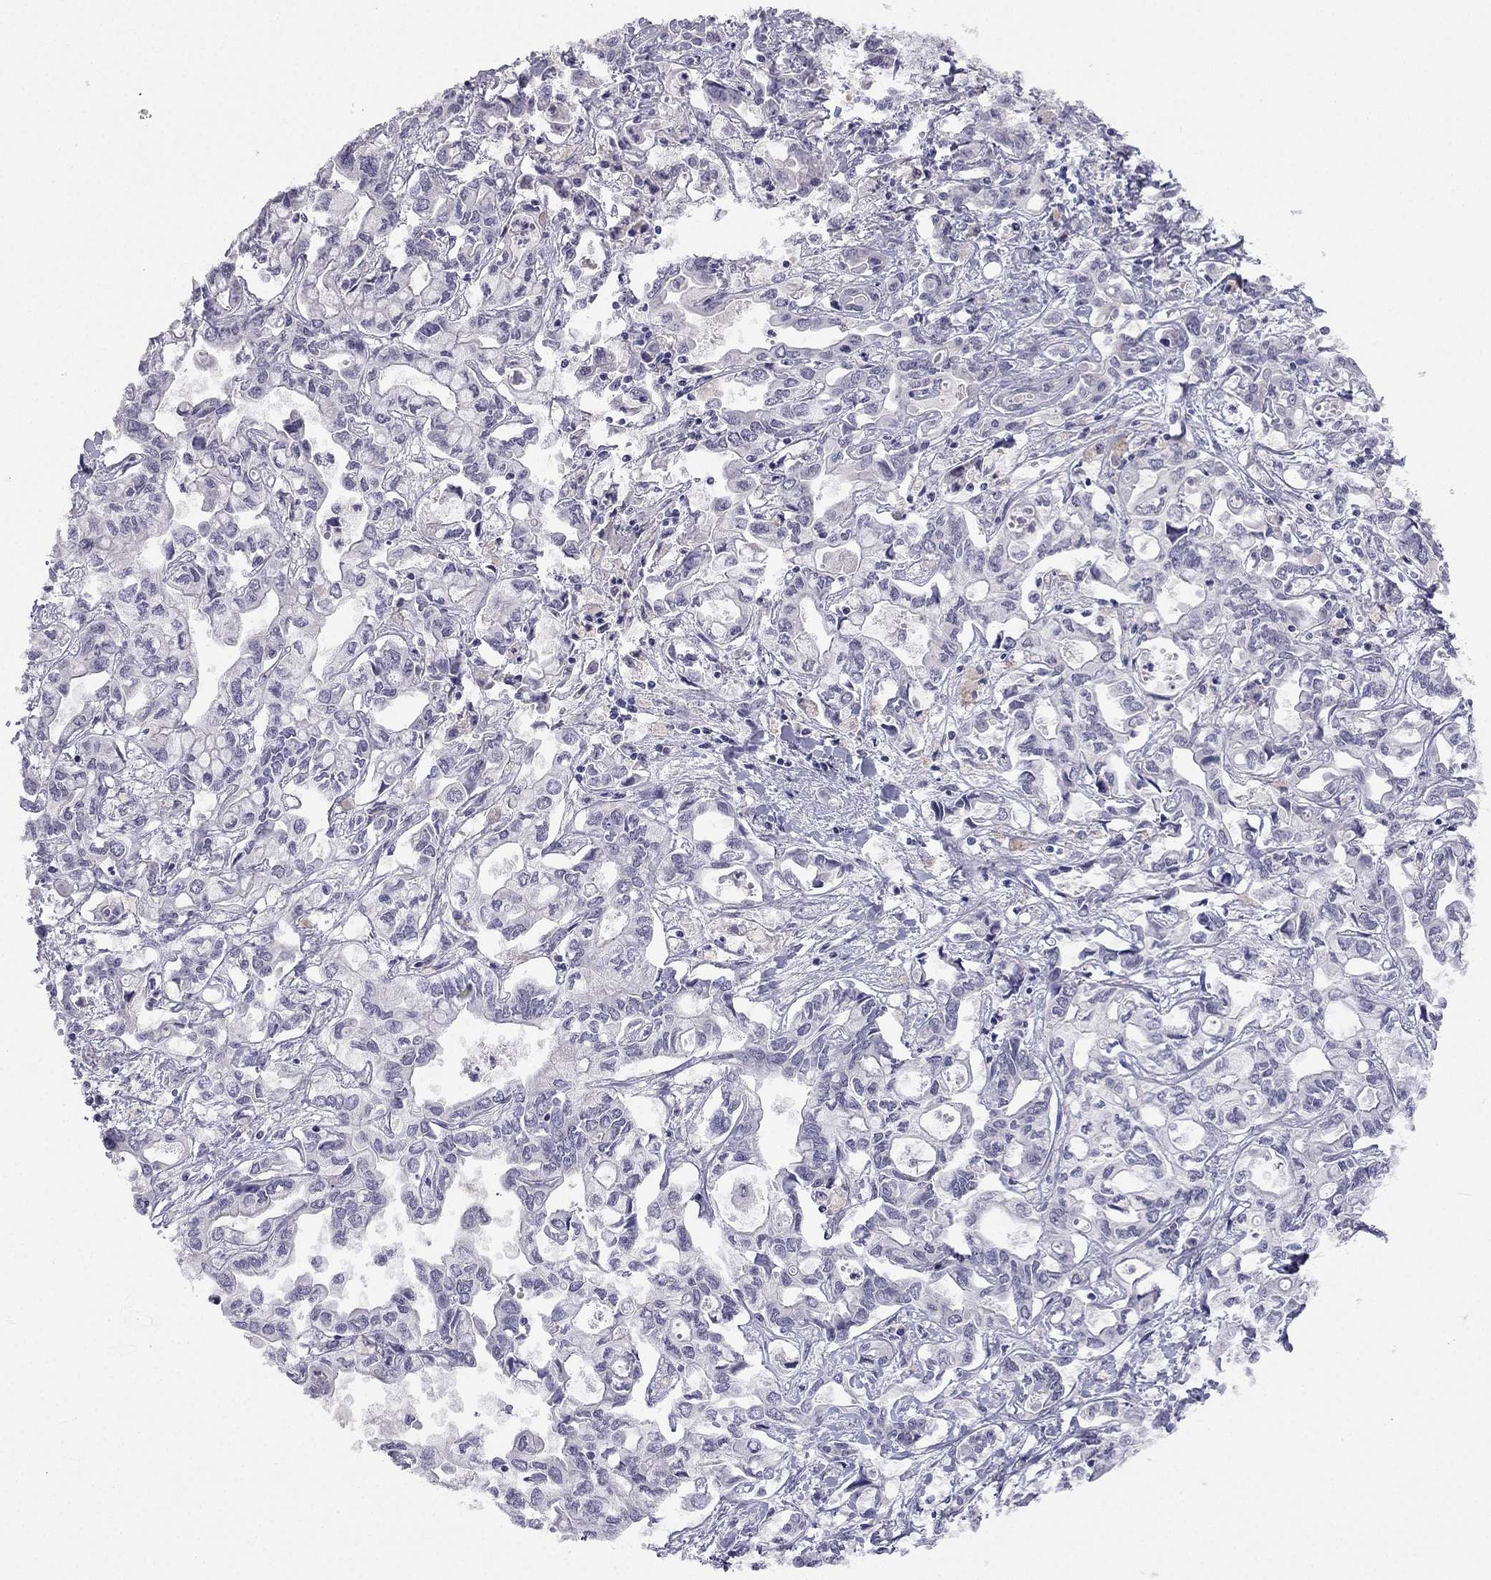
{"staining": {"intensity": "negative", "quantity": "none", "location": "none"}, "tissue": "liver cancer", "cell_type": "Tumor cells", "image_type": "cancer", "snomed": [{"axis": "morphology", "description": "Cholangiocarcinoma"}, {"axis": "topography", "description": "Liver"}], "caption": "High power microscopy micrograph of an immunohistochemistry (IHC) image of liver cholangiocarcinoma, revealing no significant positivity in tumor cells.", "gene": "C16orf89", "patient": {"sex": "female", "age": 64}}